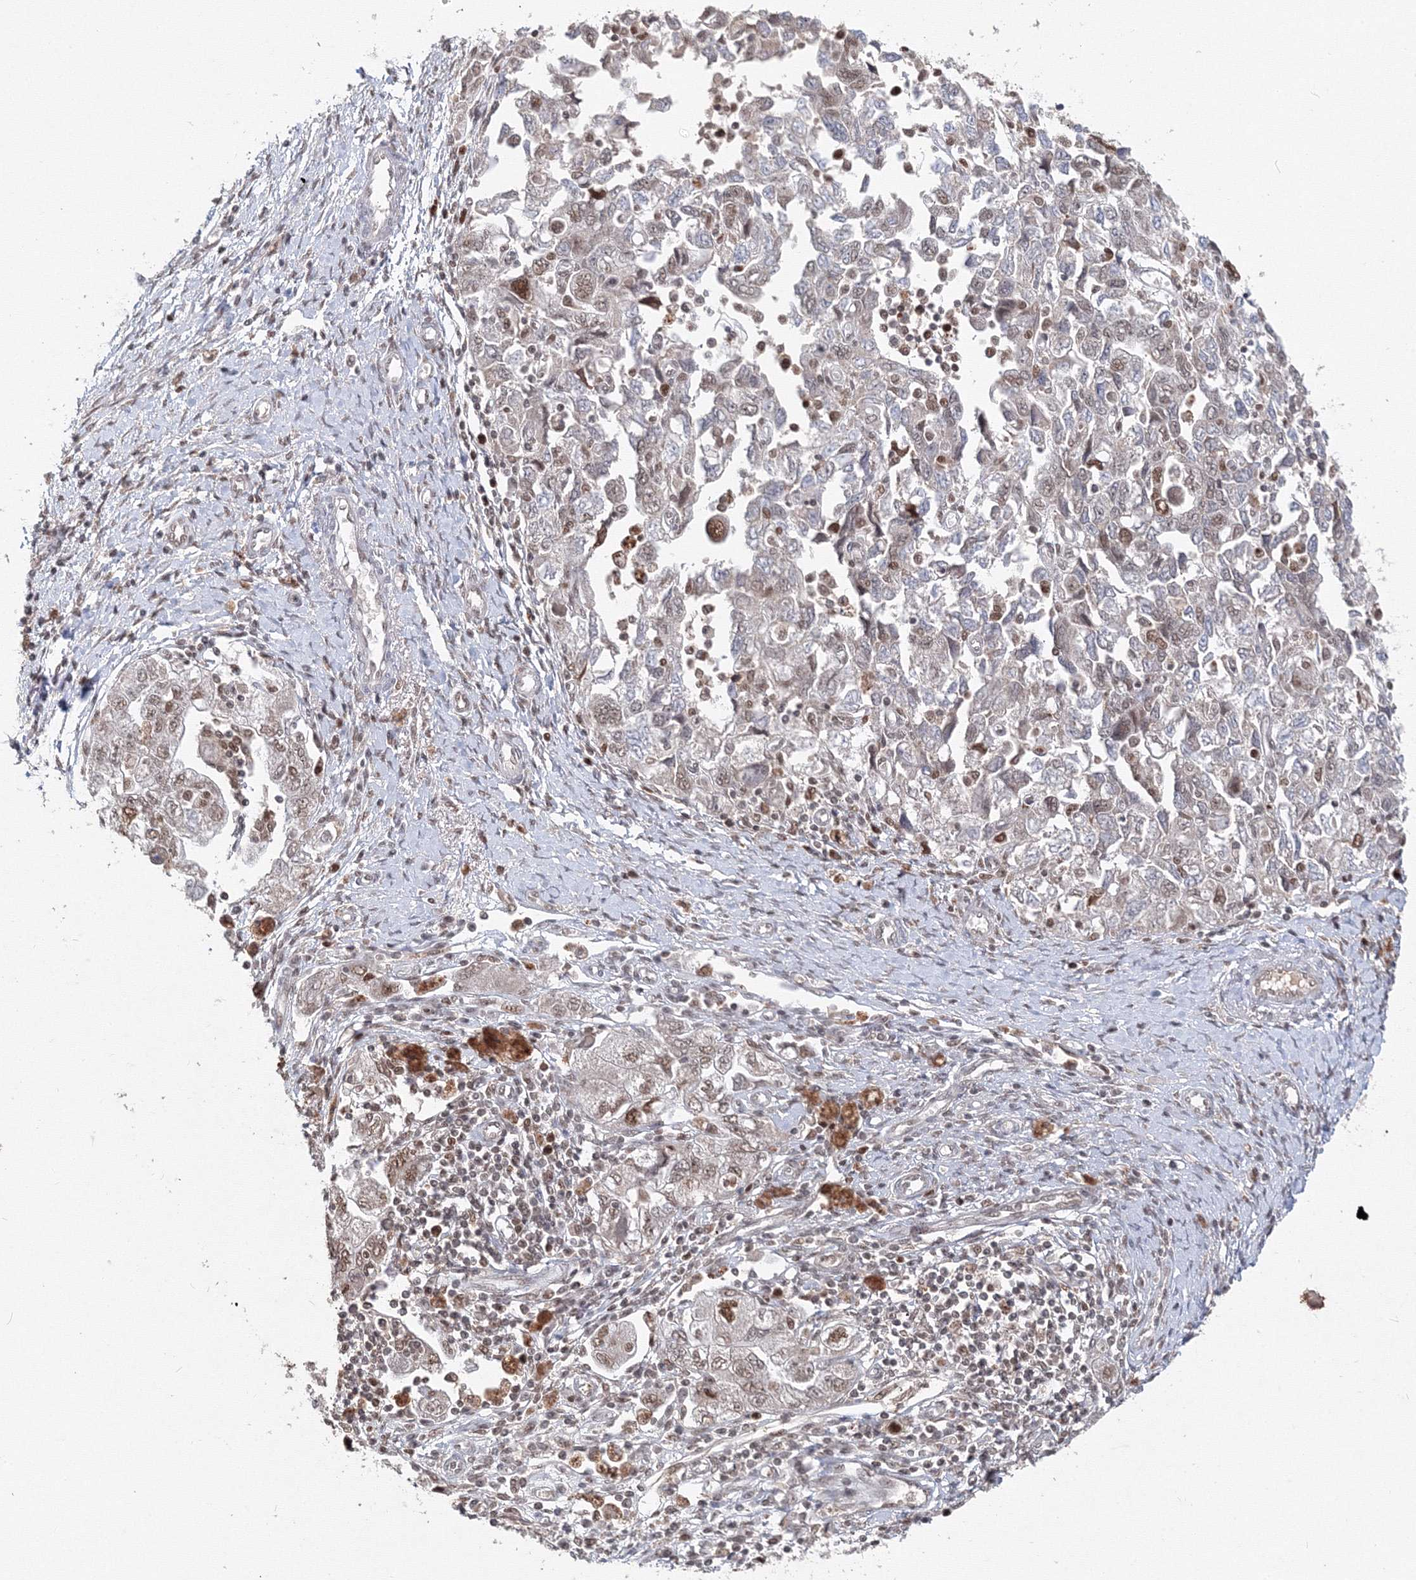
{"staining": {"intensity": "weak", "quantity": "25%-75%", "location": "nuclear"}, "tissue": "ovarian cancer", "cell_type": "Tumor cells", "image_type": "cancer", "snomed": [{"axis": "morphology", "description": "Carcinoma, NOS"}, {"axis": "morphology", "description": "Cystadenocarcinoma, serous, NOS"}, {"axis": "topography", "description": "Ovary"}], "caption": "Approximately 25%-75% of tumor cells in human ovarian cancer (serous cystadenocarcinoma) exhibit weak nuclear protein positivity as visualized by brown immunohistochemical staining.", "gene": "IWS1", "patient": {"sex": "female", "age": 69}}